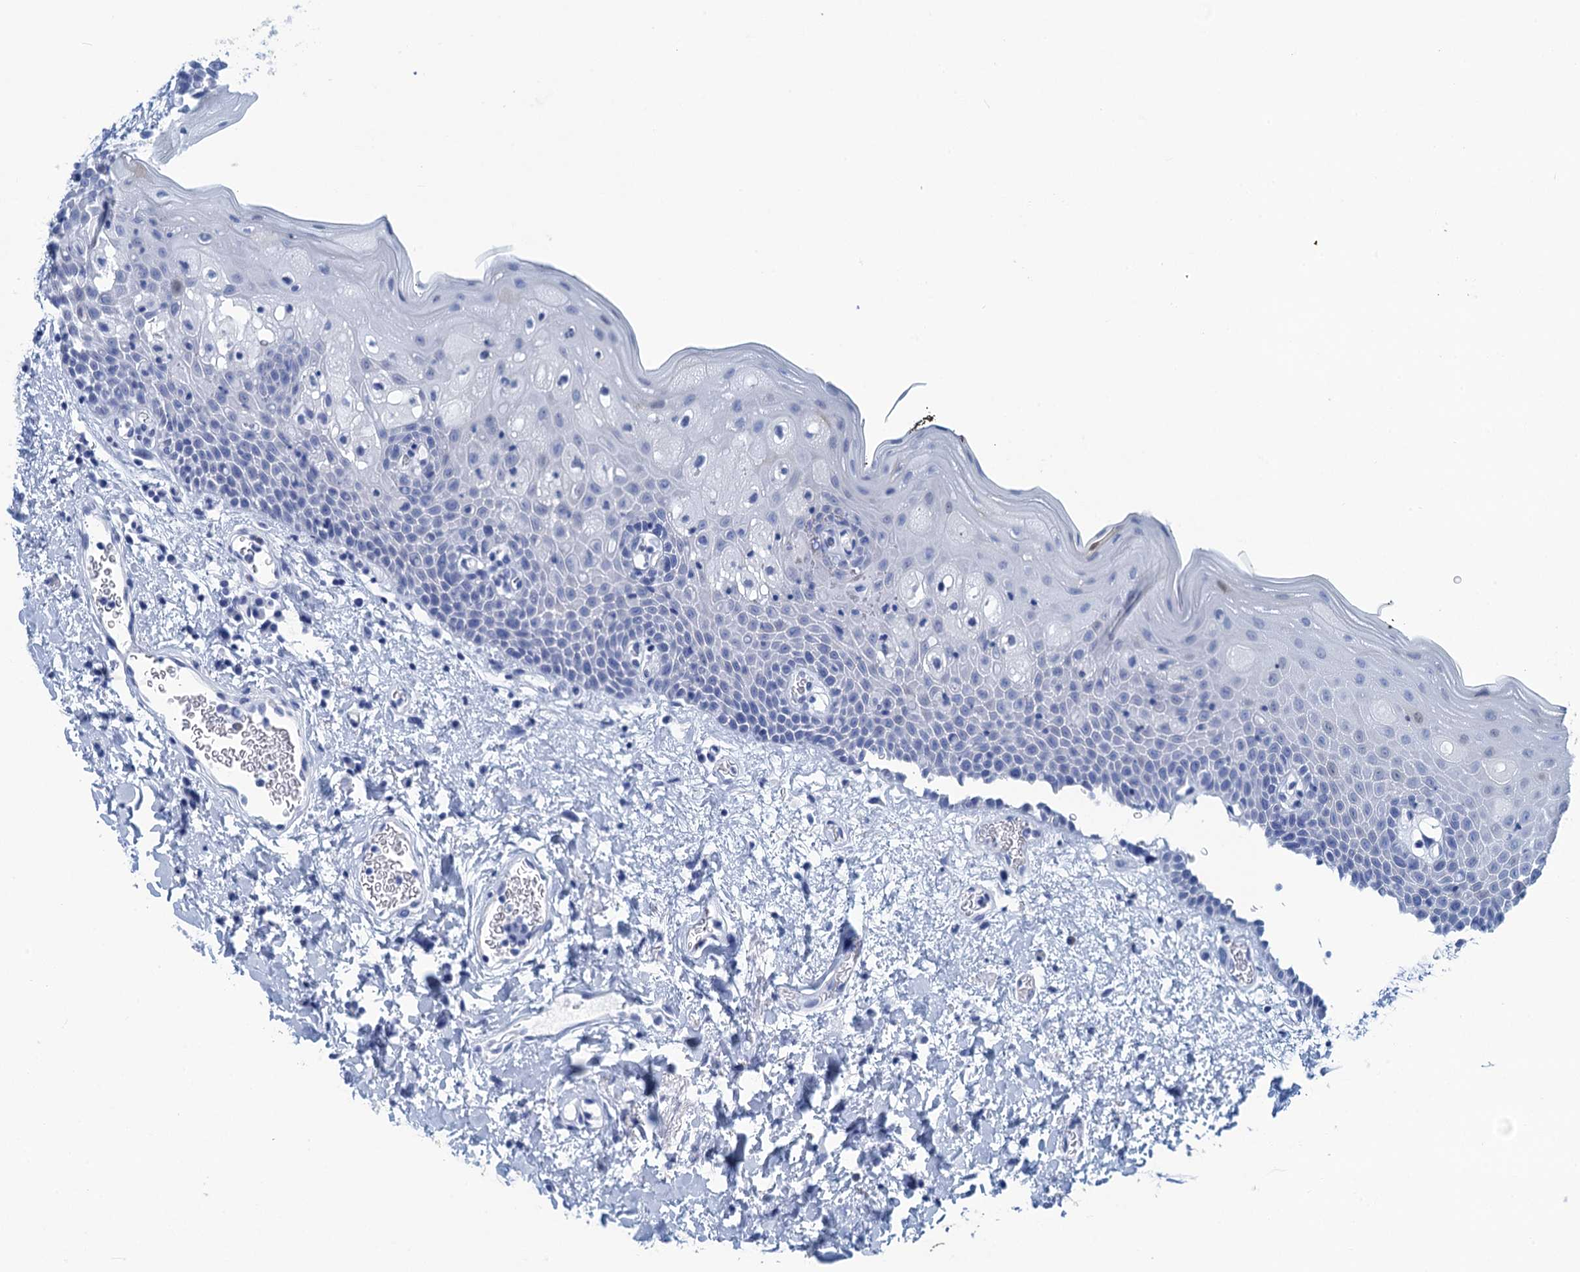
{"staining": {"intensity": "moderate", "quantity": "<25%", "location": "cytoplasmic/membranous,nuclear"}, "tissue": "oral mucosa", "cell_type": "Squamous epithelial cells", "image_type": "normal", "snomed": [{"axis": "morphology", "description": "Normal tissue, NOS"}, {"axis": "topography", "description": "Oral tissue"}], "caption": "A high-resolution micrograph shows immunohistochemistry (IHC) staining of benign oral mucosa, which reveals moderate cytoplasmic/membranous,nuclear staining in about <25% of squamous epithelial cells. (brown staining indicates protein expression, while blue staining denotes nuclei).", "gene": "CALML5", "patient": {"sex": "male", "age": 74}}